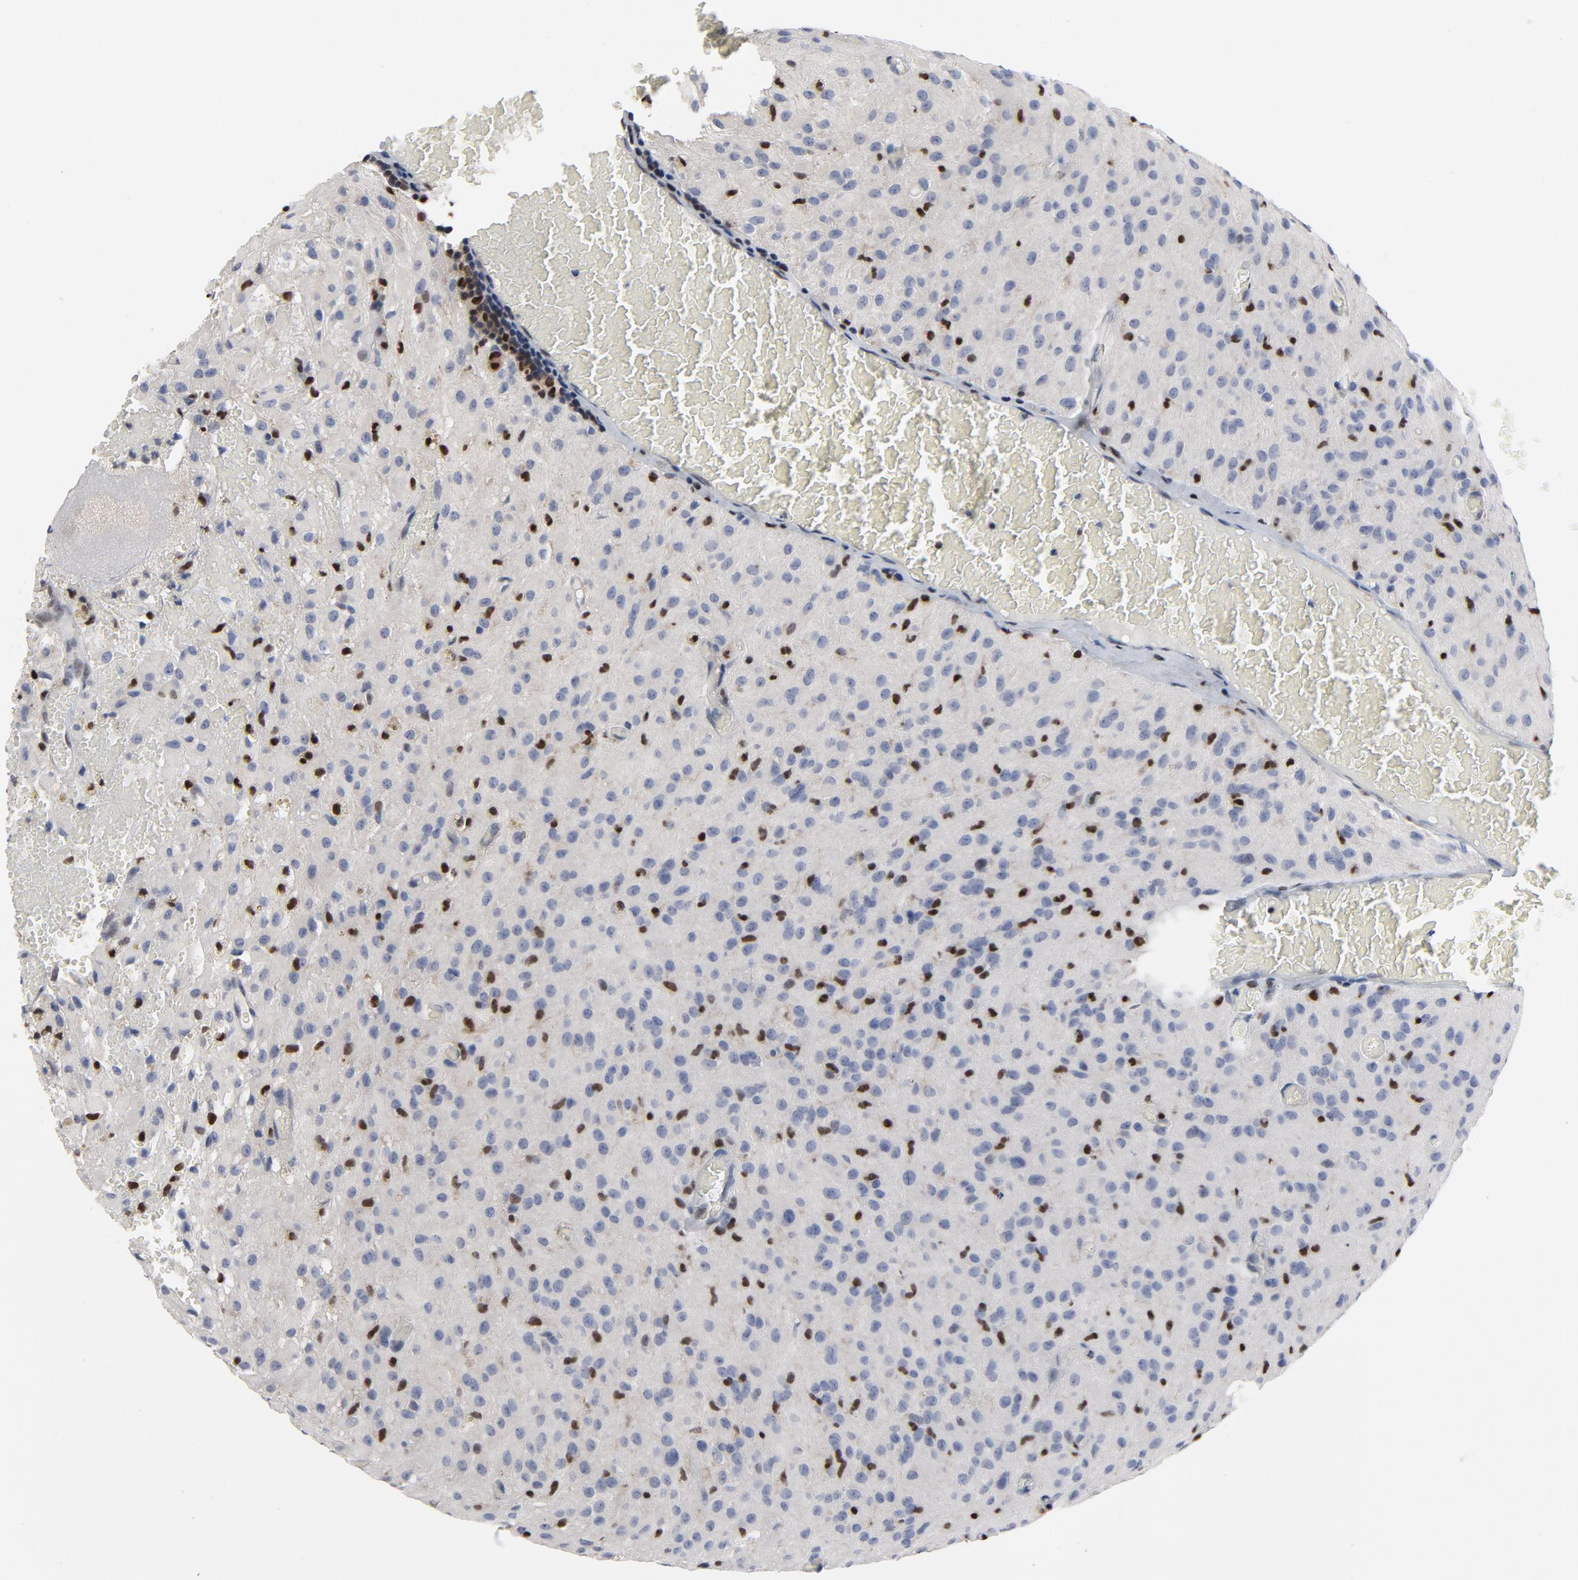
{"staining": {"intensity": "negative", "quantity": "none", "location": "none"}, "tissue": "glioma", "cell_type": "Tumor cells", "image_type": "cancer", "snomed": [{"axis": "morphology", "description": "Glioma, malignant, High grade"}, {"axis": "topography", "description": "Brain"}], "caption": "The immunohistochemistry (IHC) histopathology image has no significant positivity in tumor cells of glioma tissue.", "gene": "NFKB1", "patient": {"sex": "female", "age": 59}}